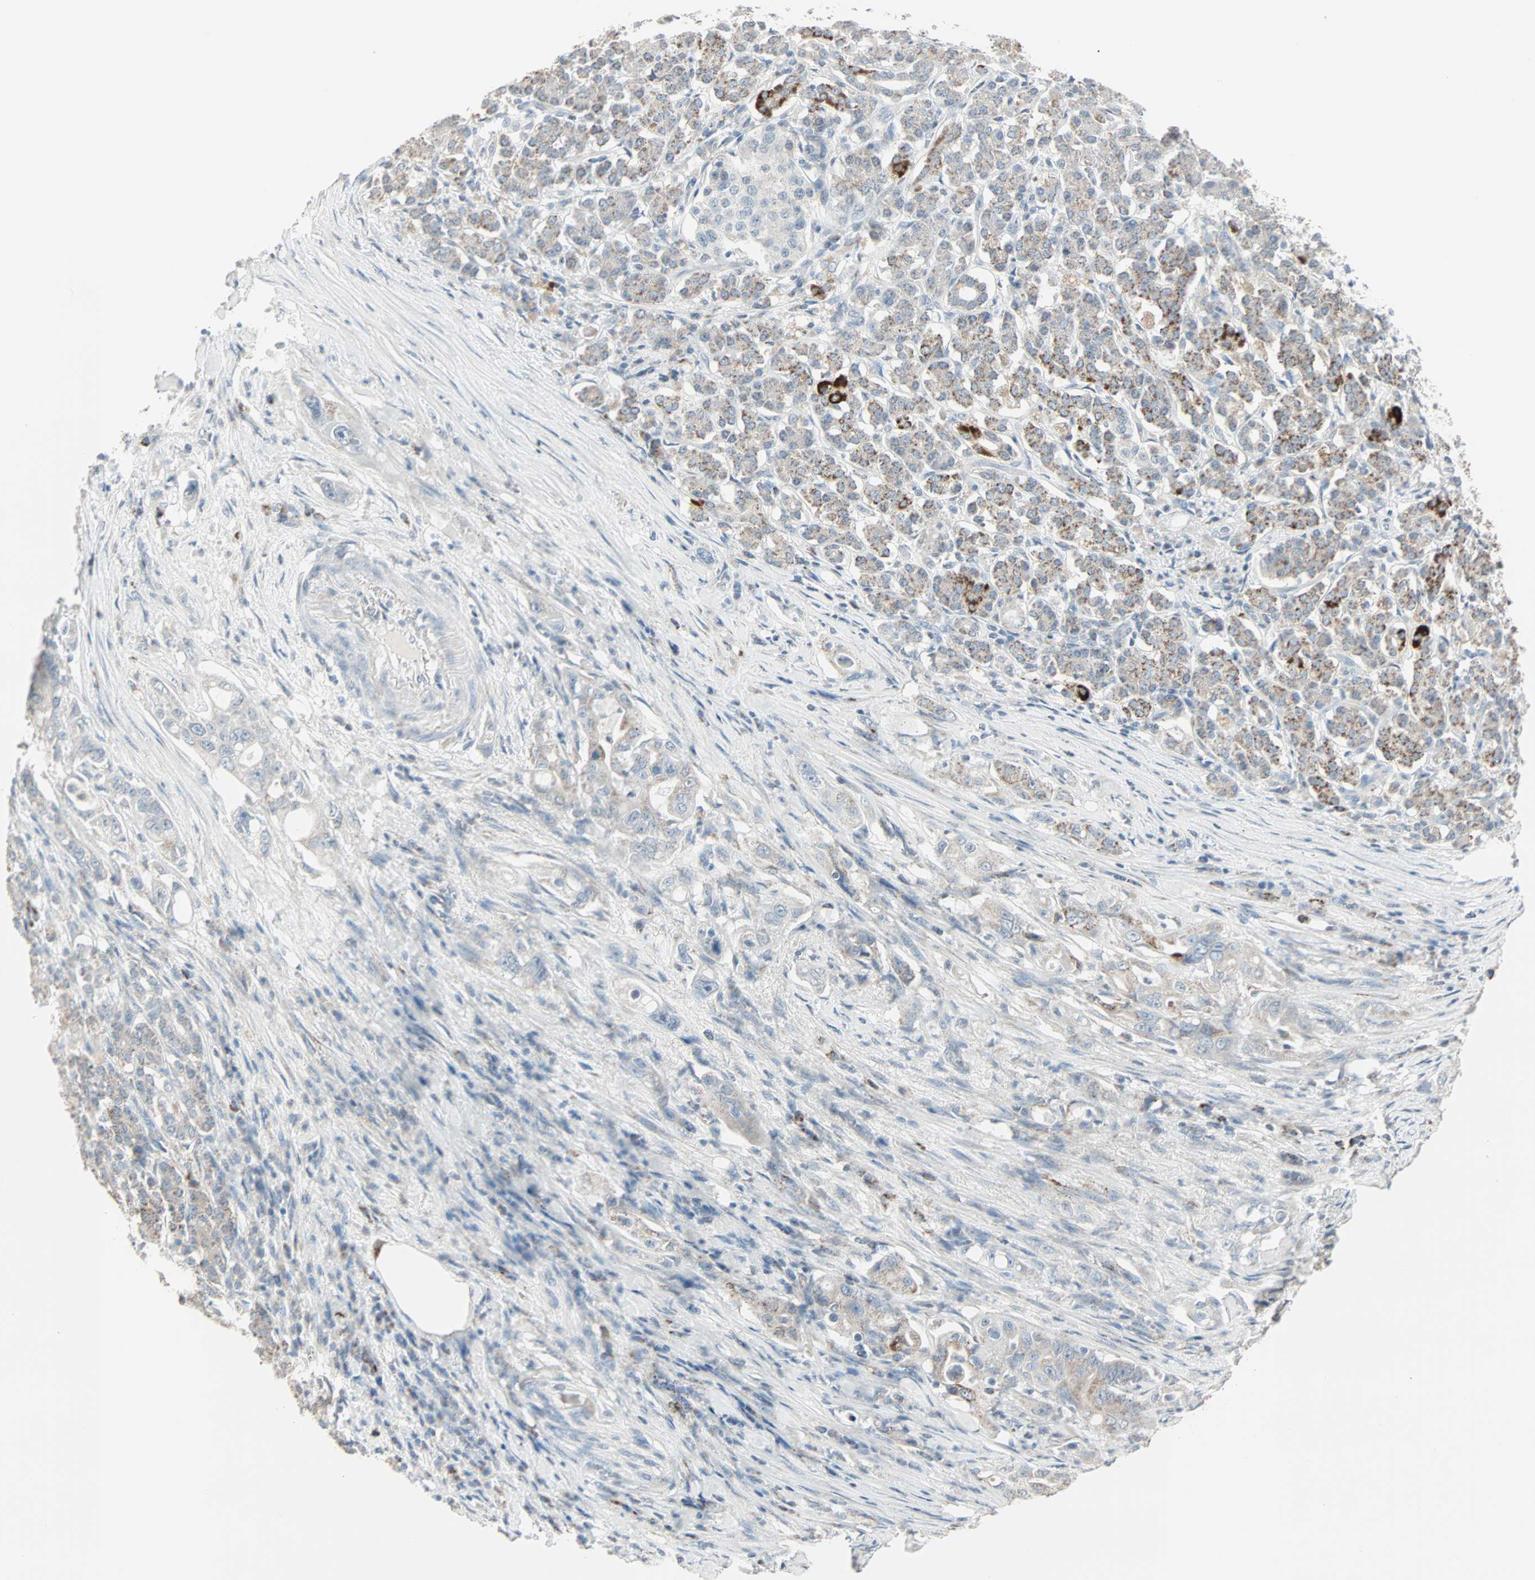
{"staining": {"intensity": "weak", "quantity": "<25%", "location": "cytoplasmic/membranous"}, "tissue": "pancreatic cancer", "cell_type": "Tumor cells", "image_type": "cancer", "snomed": [{"axis": "morphology", "description": "Normal tissue, NOS"}, {"axis": "topography", "description": "Pancreas"}], "caption": "A histopathology image of human pancreatic cancer is negative for staining in tumor cells.", "gene": "IDH2", "patient": {"sex": "male", "age": 42}}